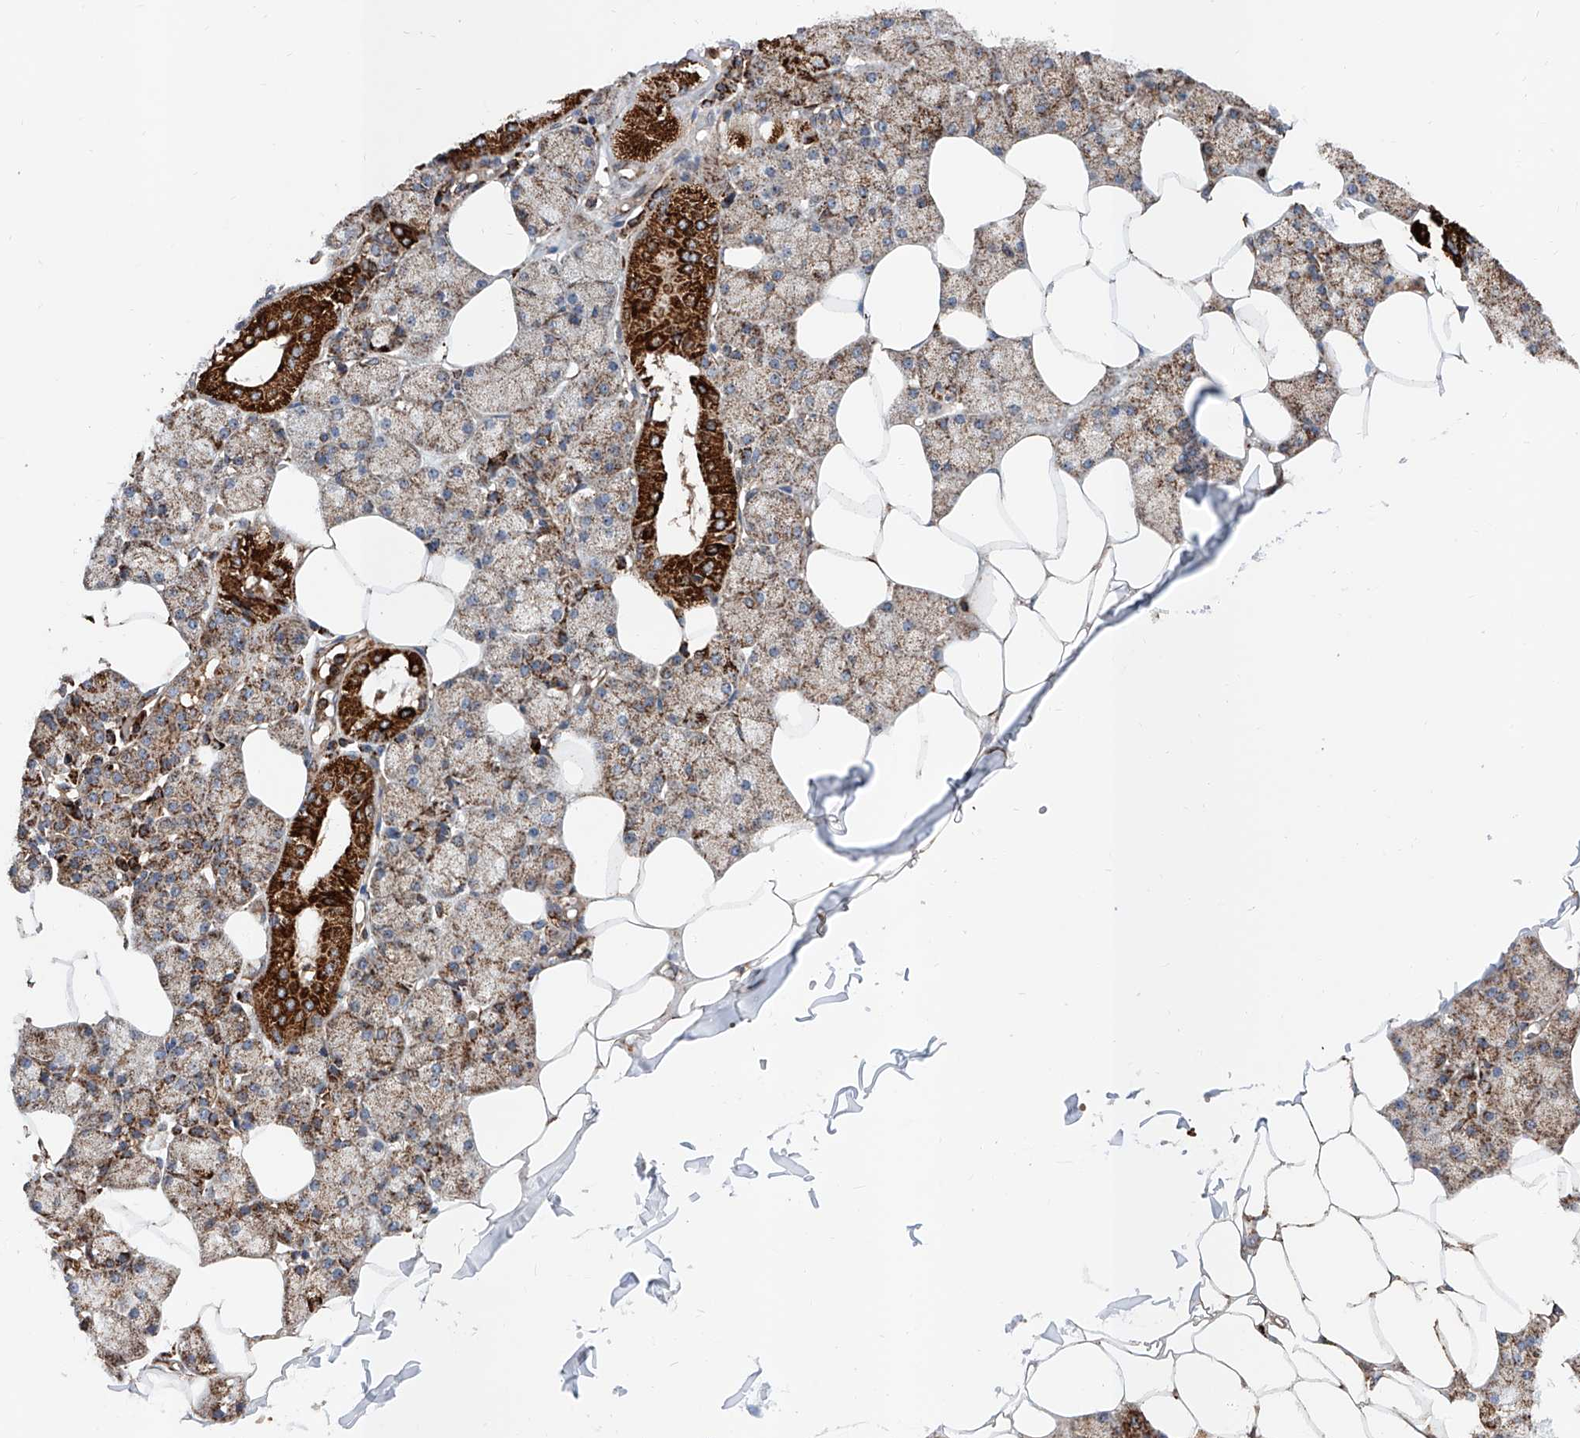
{"staining": {"intensity": "strong", "quantity": "25%-75%", "location": "cytoplasmic/membranous"}, "tissue": "salivary gland", "cell_type": "Glandular cells", "image_type": "normal", "snomed": [{"axis": "morphology", "description": "Normal tissue, NOS"}, {"axis": "topography", "description": "Salivary gland"}], "caption": "Protein expression by immunohistochemistry exhibits strong cytoplasmic/membranous positivity in about 25%-75% of glandular cells in benign salivary gland. (IHC, brightfield microscopy, high magnification).", "gene": "PISD", "patient": {"sex": "male", "age": 62}}